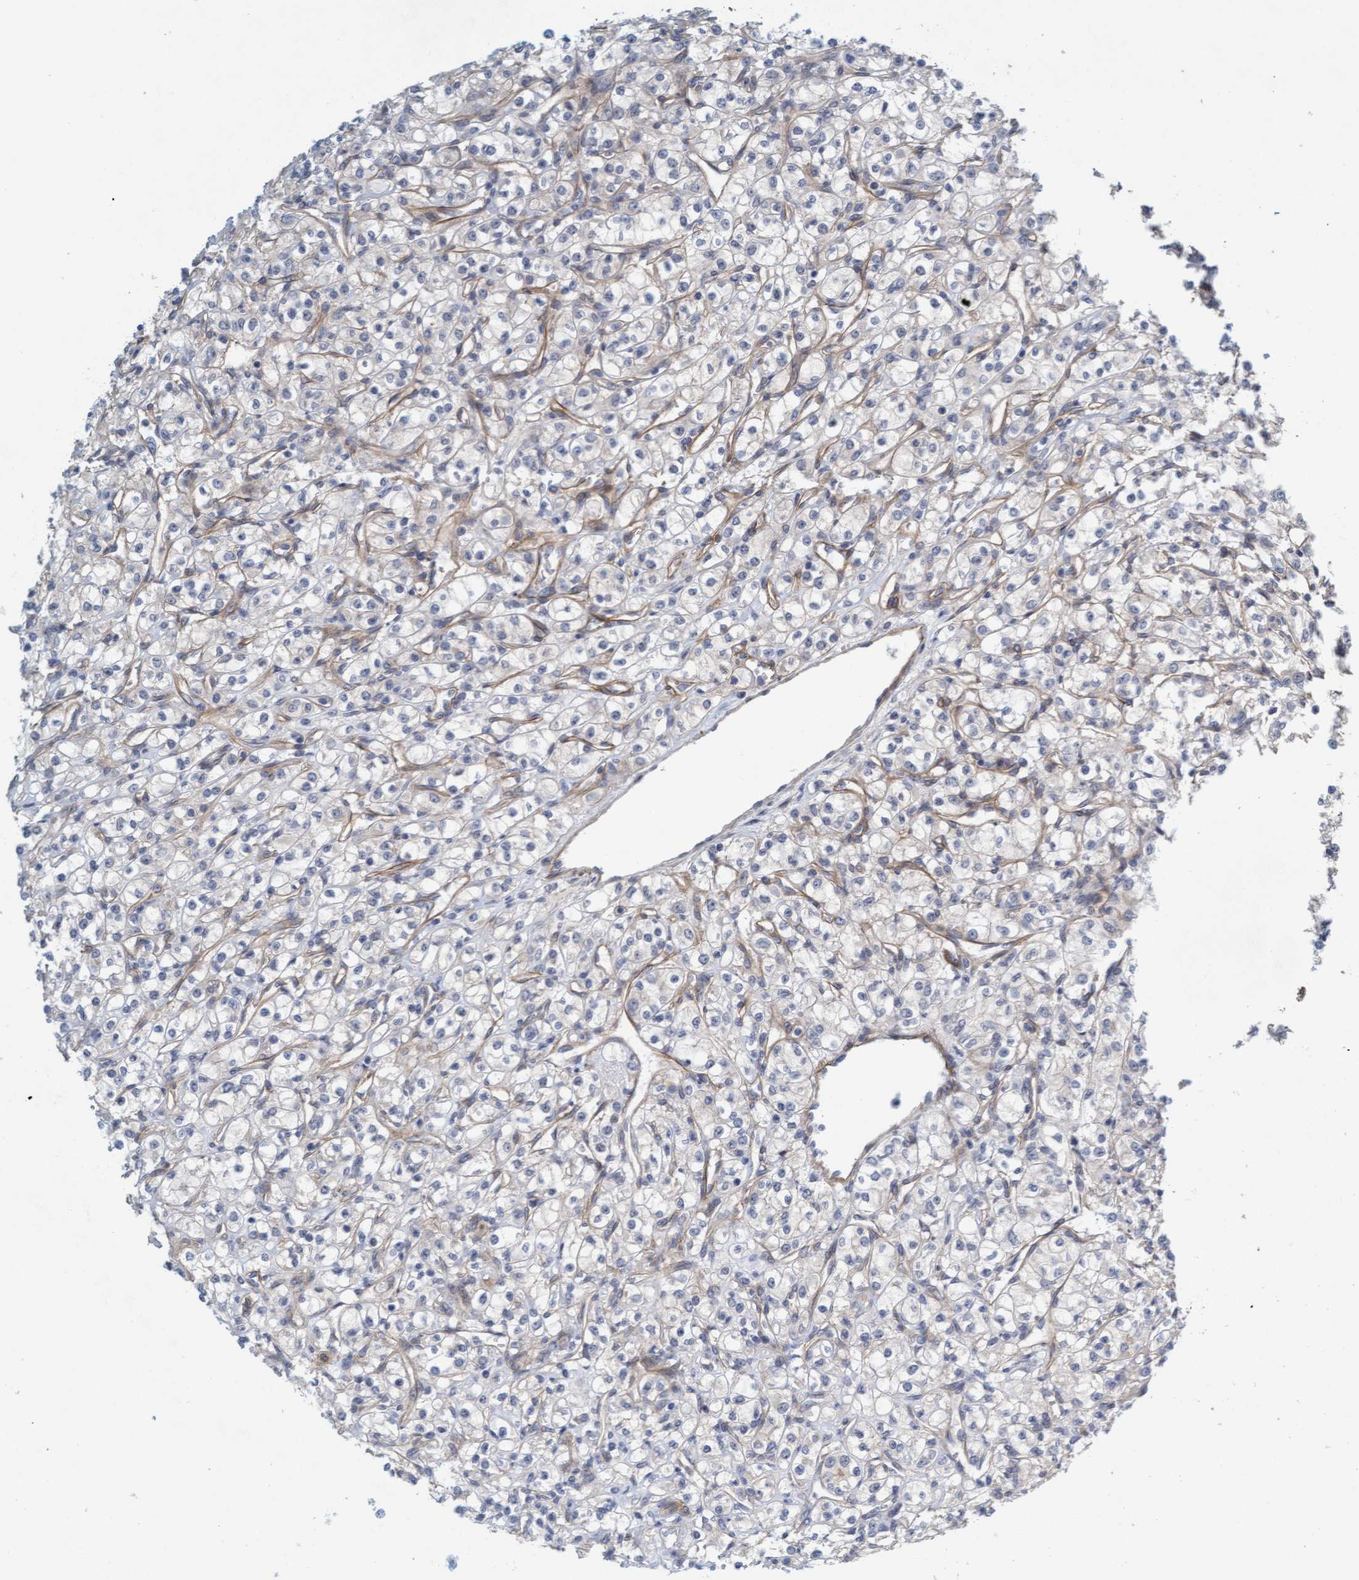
{"staining": {"intensity": "negative", "quantity": "none", "location": "none"}, "tissue": "renal cancer", "cell_type": "Tumor cells", "image_type": "cancer", "snomed": [{"axis": "morphology", "description": "Adenocarcinoma, NOS"}, {"axis": "topography", "description": "Kidney"}], "caption": "Renal adenocarcinoma was stained to show a protein in brown. There is no significant staining in tumor cells.", "gene": "TSTD2", "patient": {"sex": "male", "age": 77}}